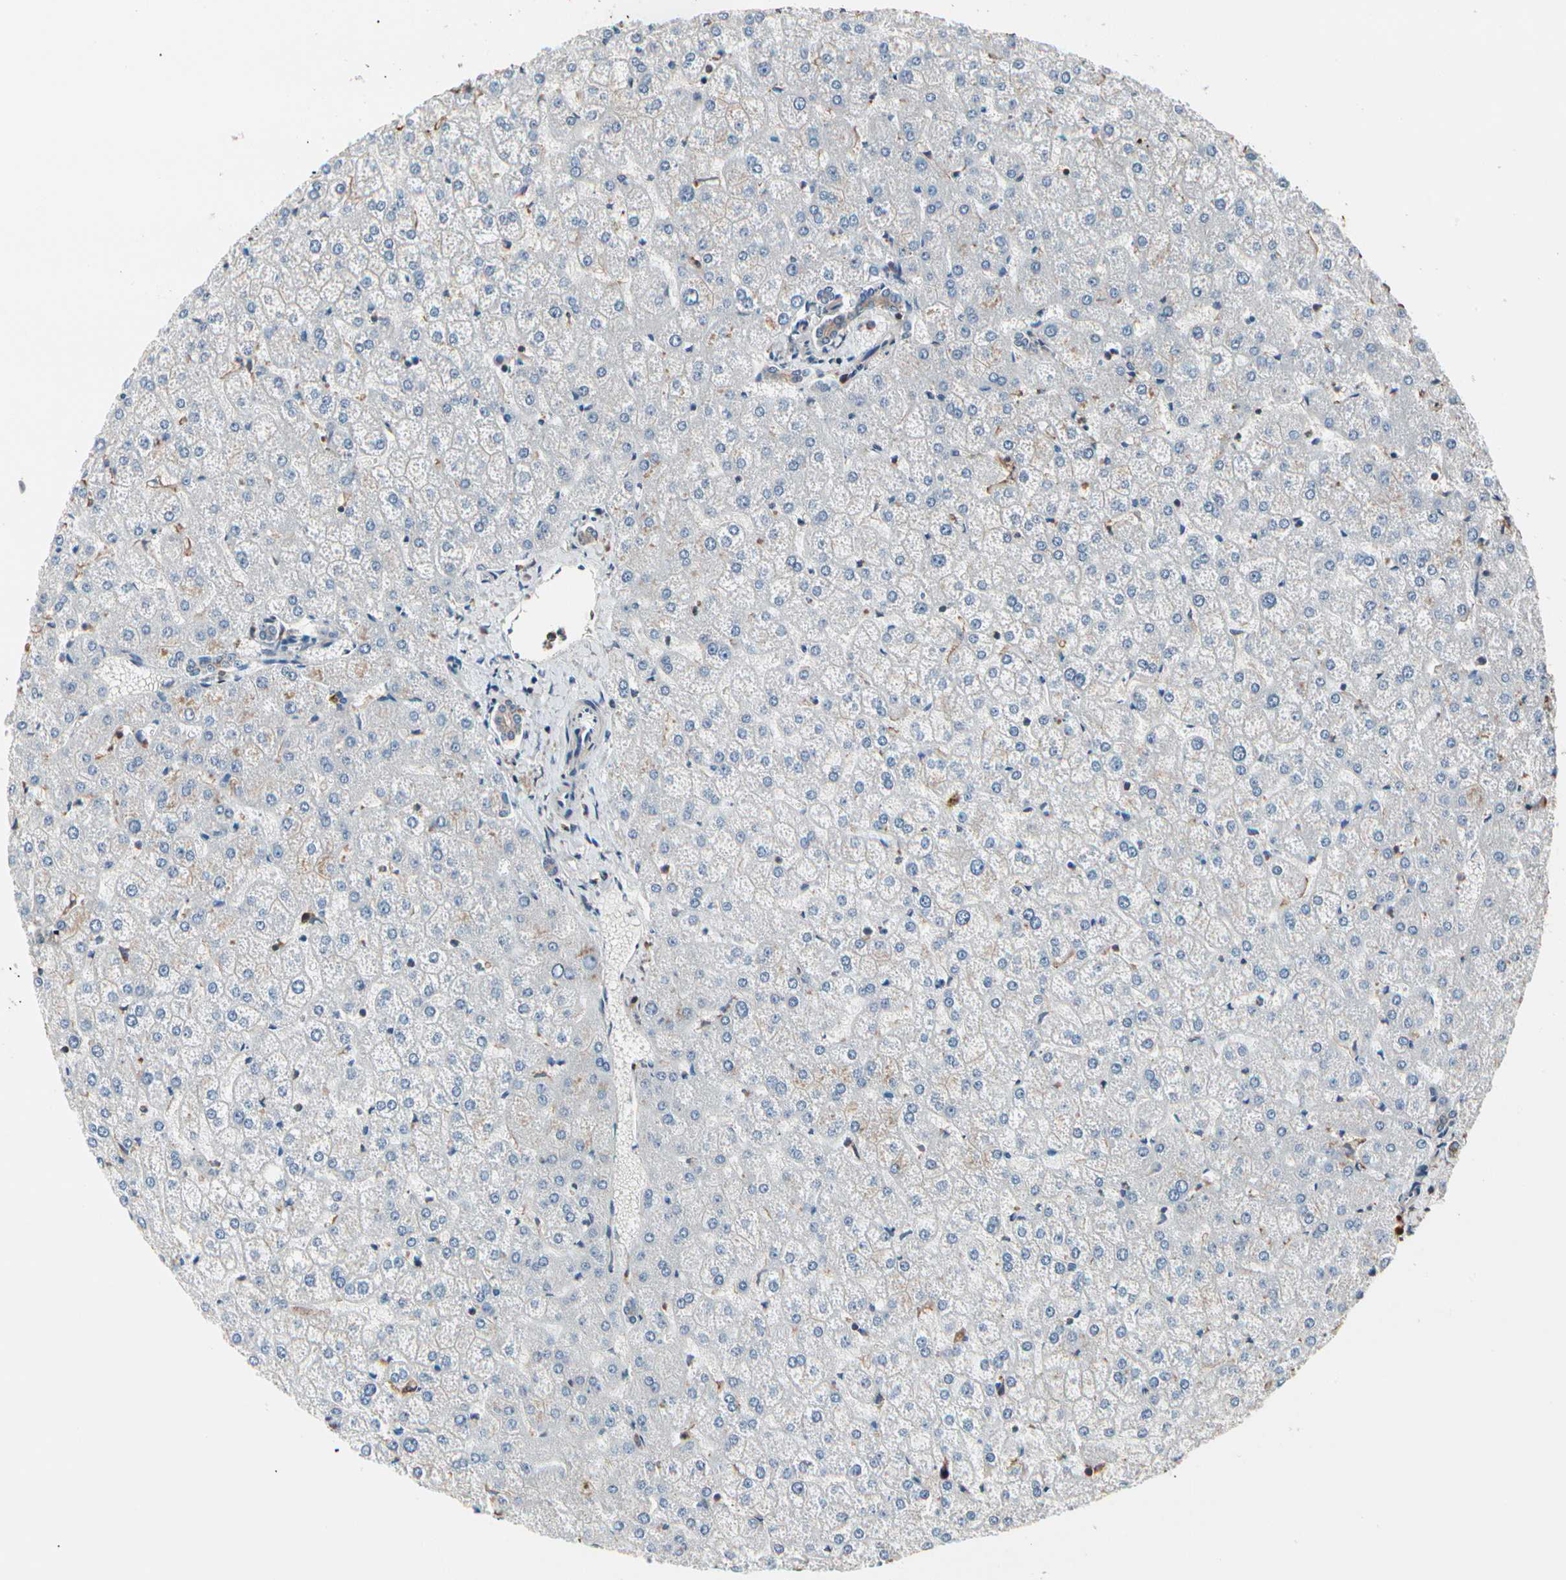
{"staining": {"intensity": "weak", "quantity": ">75%", "location": "cytoplasmic/membranous"}, "tissue": "liver", "cell_type": "Cholangiocytes", "image_type": "normal", "snomed": [{"axis": "morphology", "description": "Normal tissue, NOS"}, {"axis": "topography", "description": "Liver"}], "caption": "A brown stain shows weak cytoplasmic/membranous expression of a protein in cholangiocytes of unremarkable liver.", "gene": "MAPK13", "patient": {"sex": "female", "age": 32}}